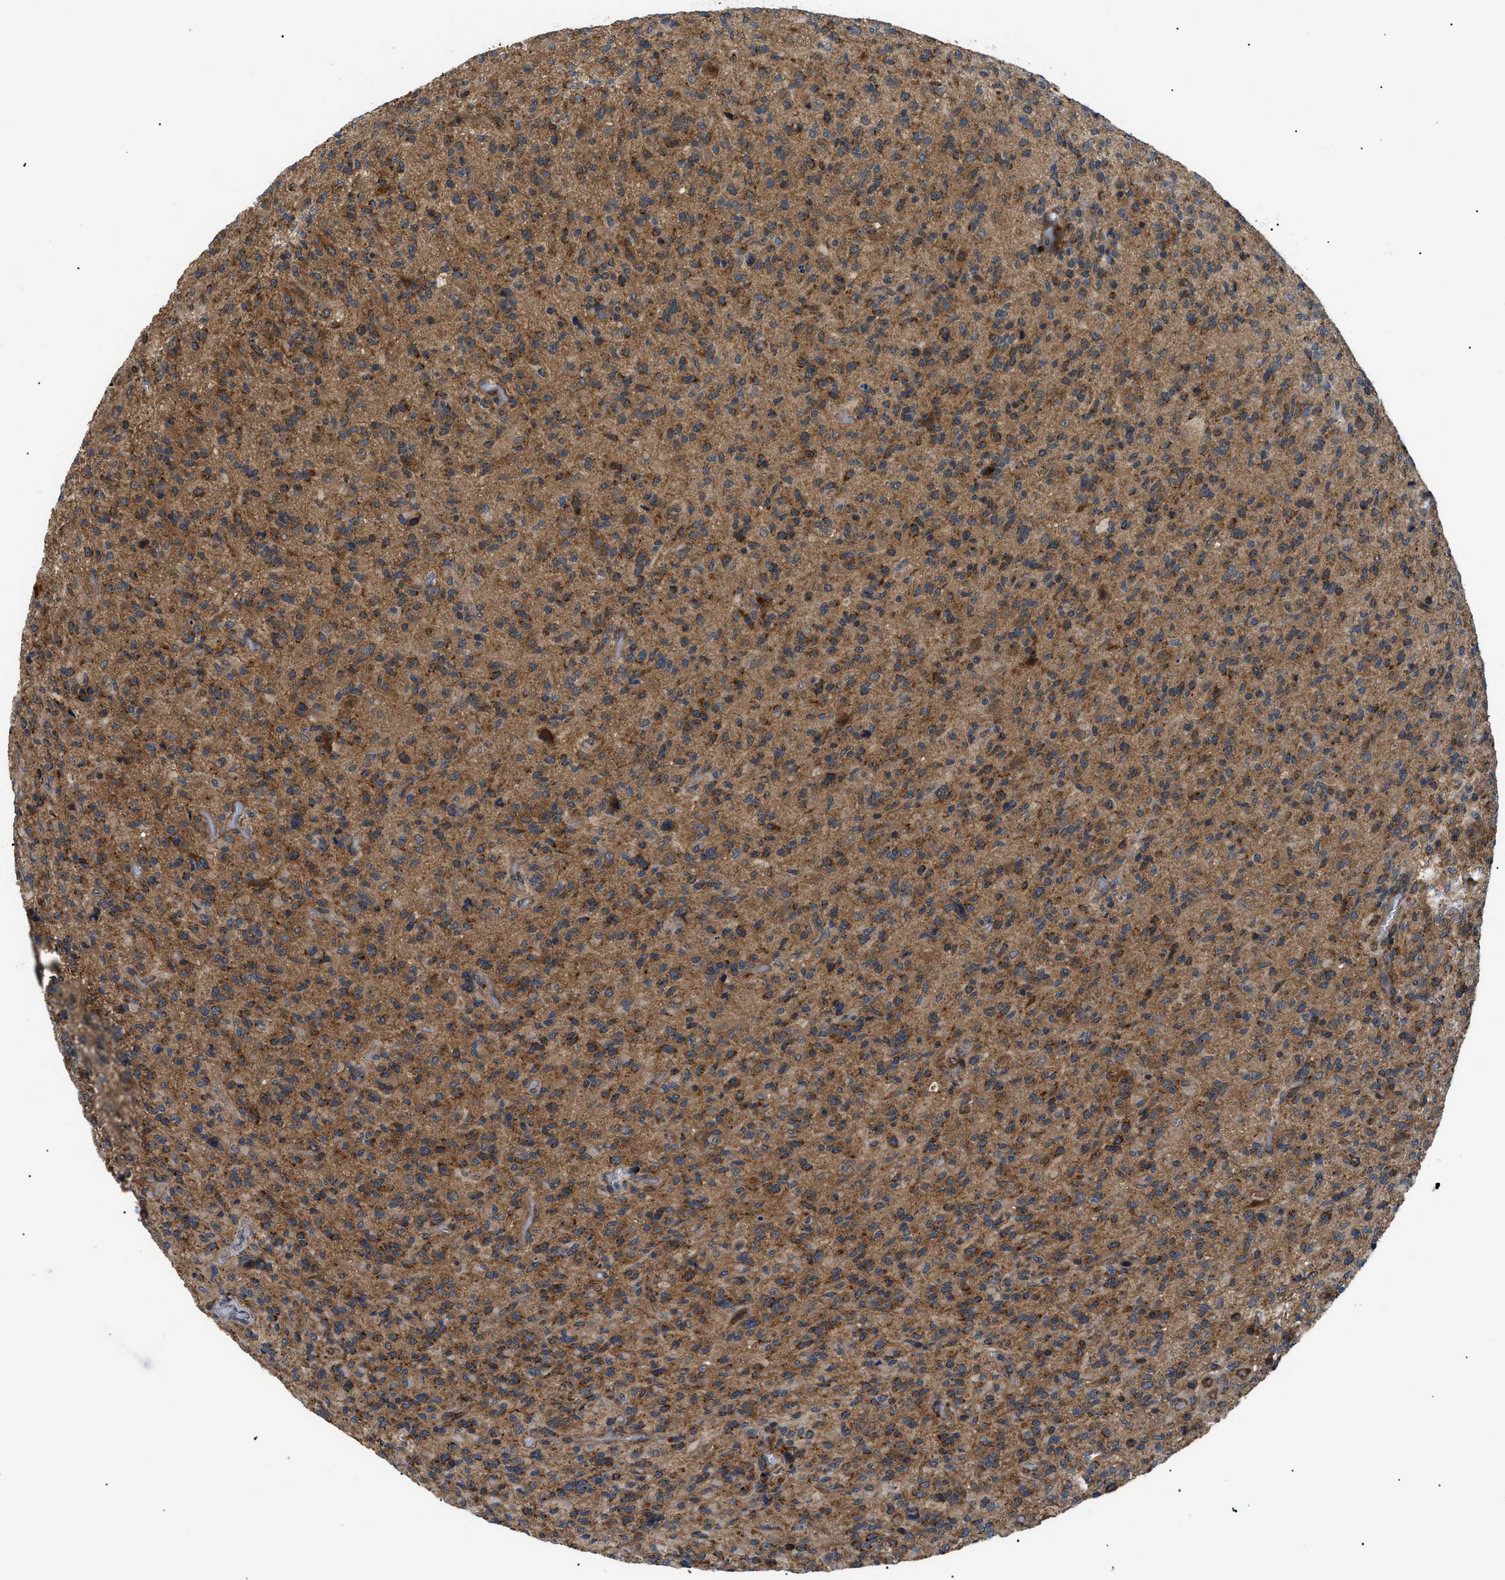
{"staining": {"intensity": "moderate", "quantity": ">75%", "location": "cytoplasmic/membranous"}, "tissue": "glioma", "cell_type": "Tumor cells", "image_type": "cancer", "snomed": [{"axis": "morphology", "description": "Glioma, malignant, High grade"}, {"axis": "topography", "description": "Brain"}], "caption": "Human malignant glioma (high-grade) stained for a protein (brown) shows moderate cytoplasmic/membranous positive positivity in about >75% of tumor cells.", "gene": "SRPK1", "patient": {"sex": "male", "age": 71}}